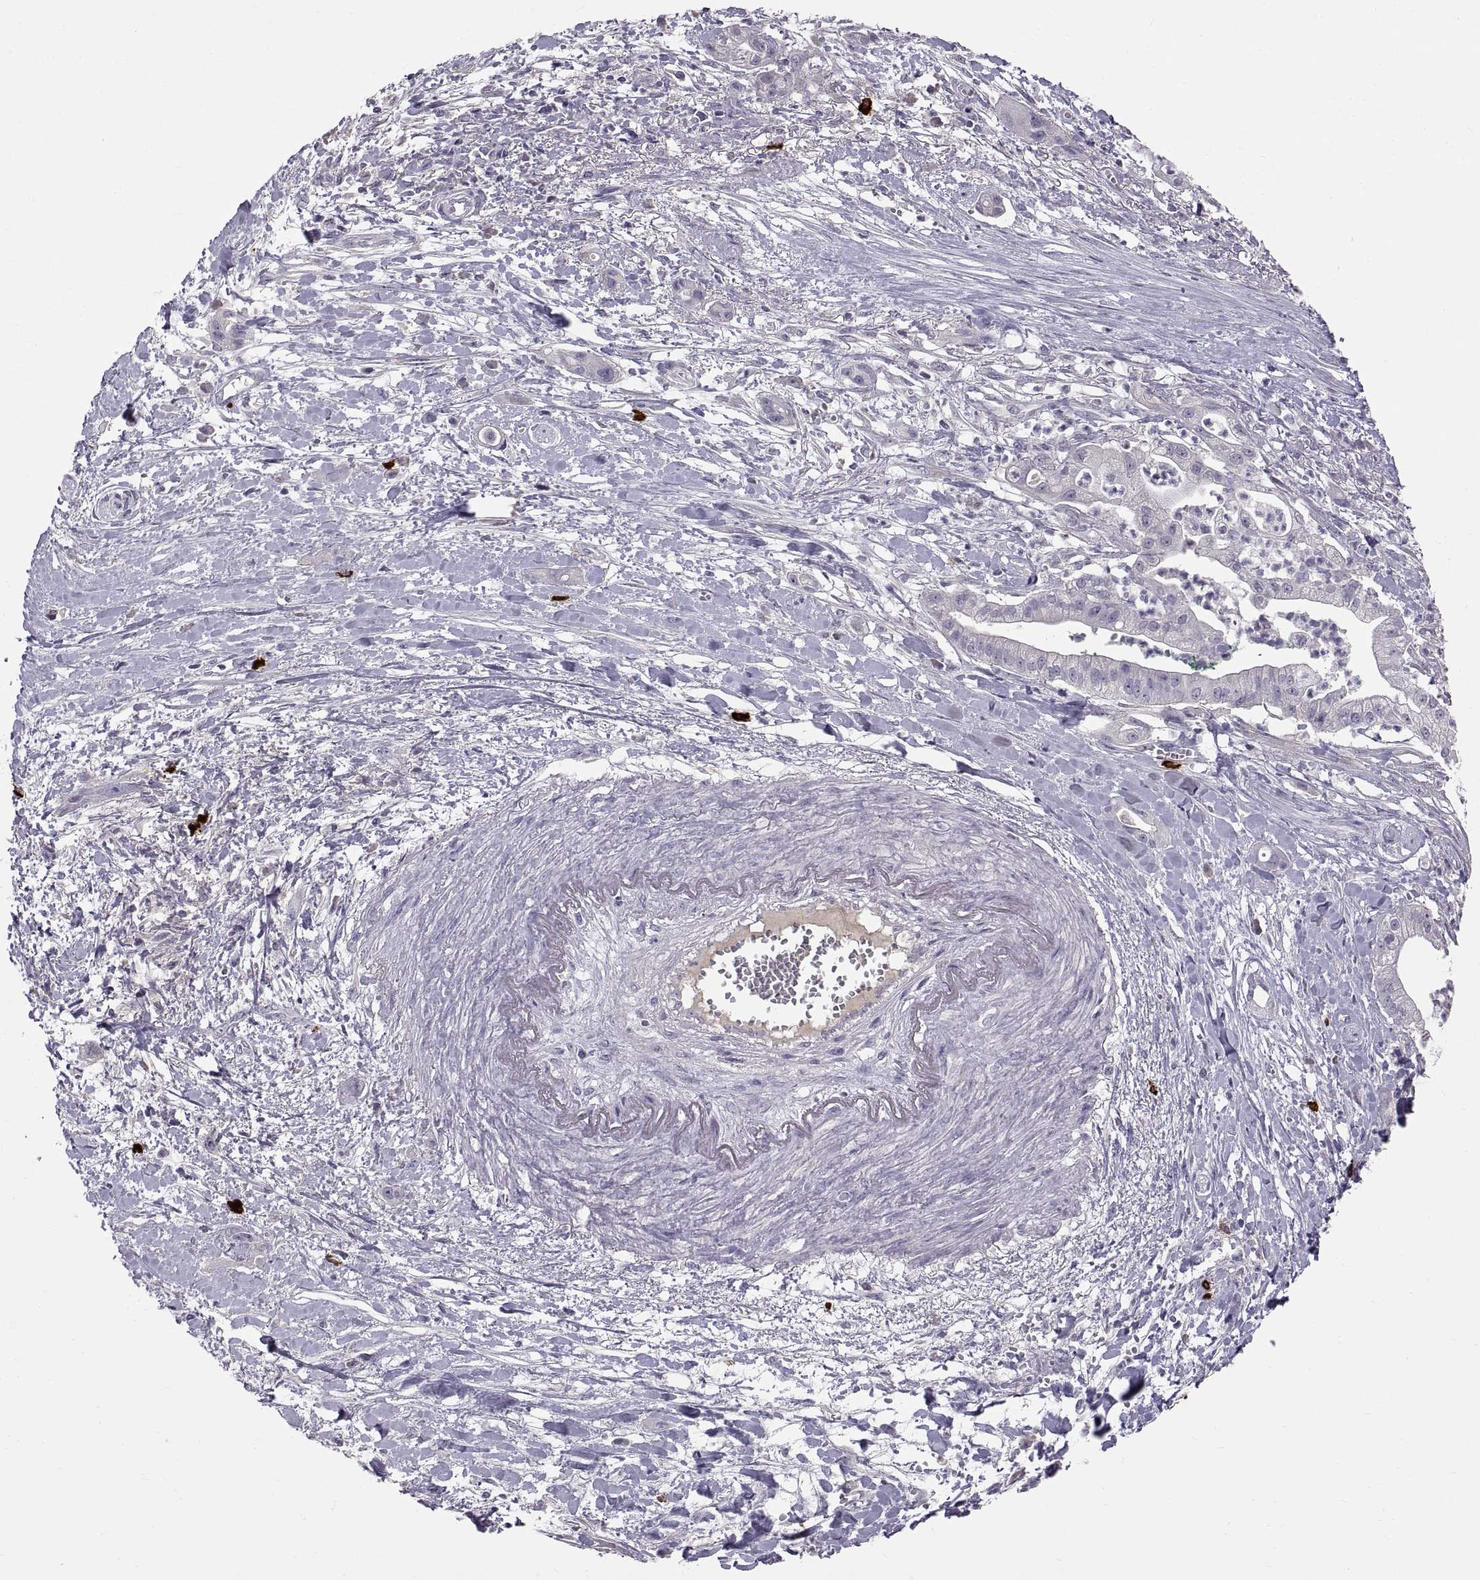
{"staining": {"intensity": "negative", "quantity": "none", "location": "none"}, "tissue": "pancreatic cancer", "cell_type": "Tumor cells", "image_type": "cancer", "snomed": [{"axis": "morphology", "description": "Normal tissue, NOS"}, {"axis": "morphology", "description": "Adenocarcinoma, NOS"}, {"axis": "topography", "description": "Lymph node"}, {"axis": "topography", "description": "Pancreas"}], "caption": "High magnification brightfield microscopy of pancreatic cancer (adenocarcinoma) stained with DAB (brown) and counterstained with hematoxylin (blue): tumor cells show no significant expression.", "gene": "WFDC8", "patient": {"sex": "female", "age": 58}}